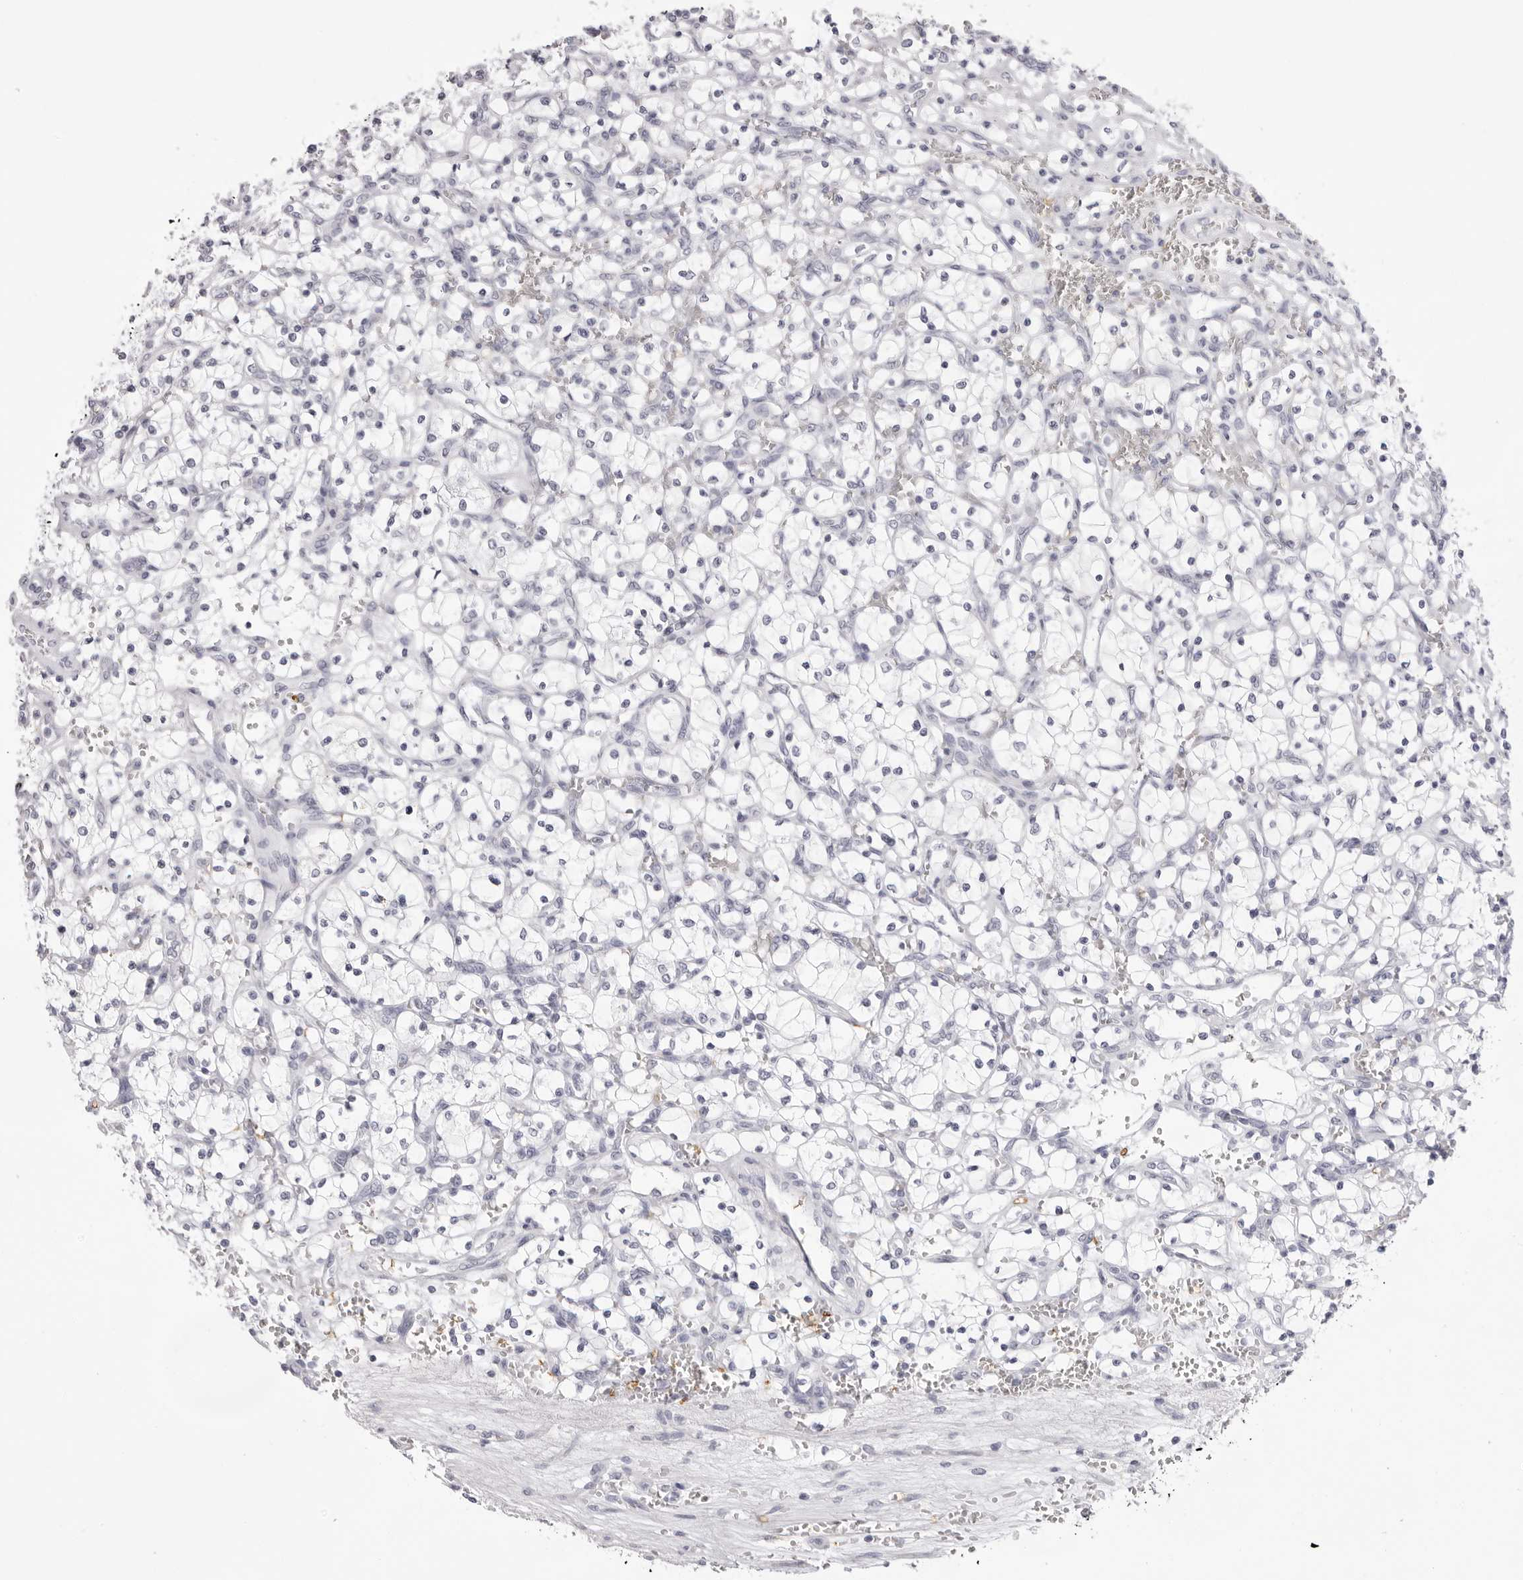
{"staining": {"intensity": "negative", "quantity": "none", "location": "none"}, "tissue": "renal cancer", "cell_type": "Tumor cells", "image_type": "cancer", "snomed": [{"axis": "morphology", "description": "Adenocarcinoma, NOS"}, {"axis": "topography", "description": "Kidney"}], "caption": "Immunohistochemistry of human adenocarcinoma (renal) shows no positivity in tumor cells.", "gene": "SPTA1", "patient": {"sex": "female", "age": 69}}